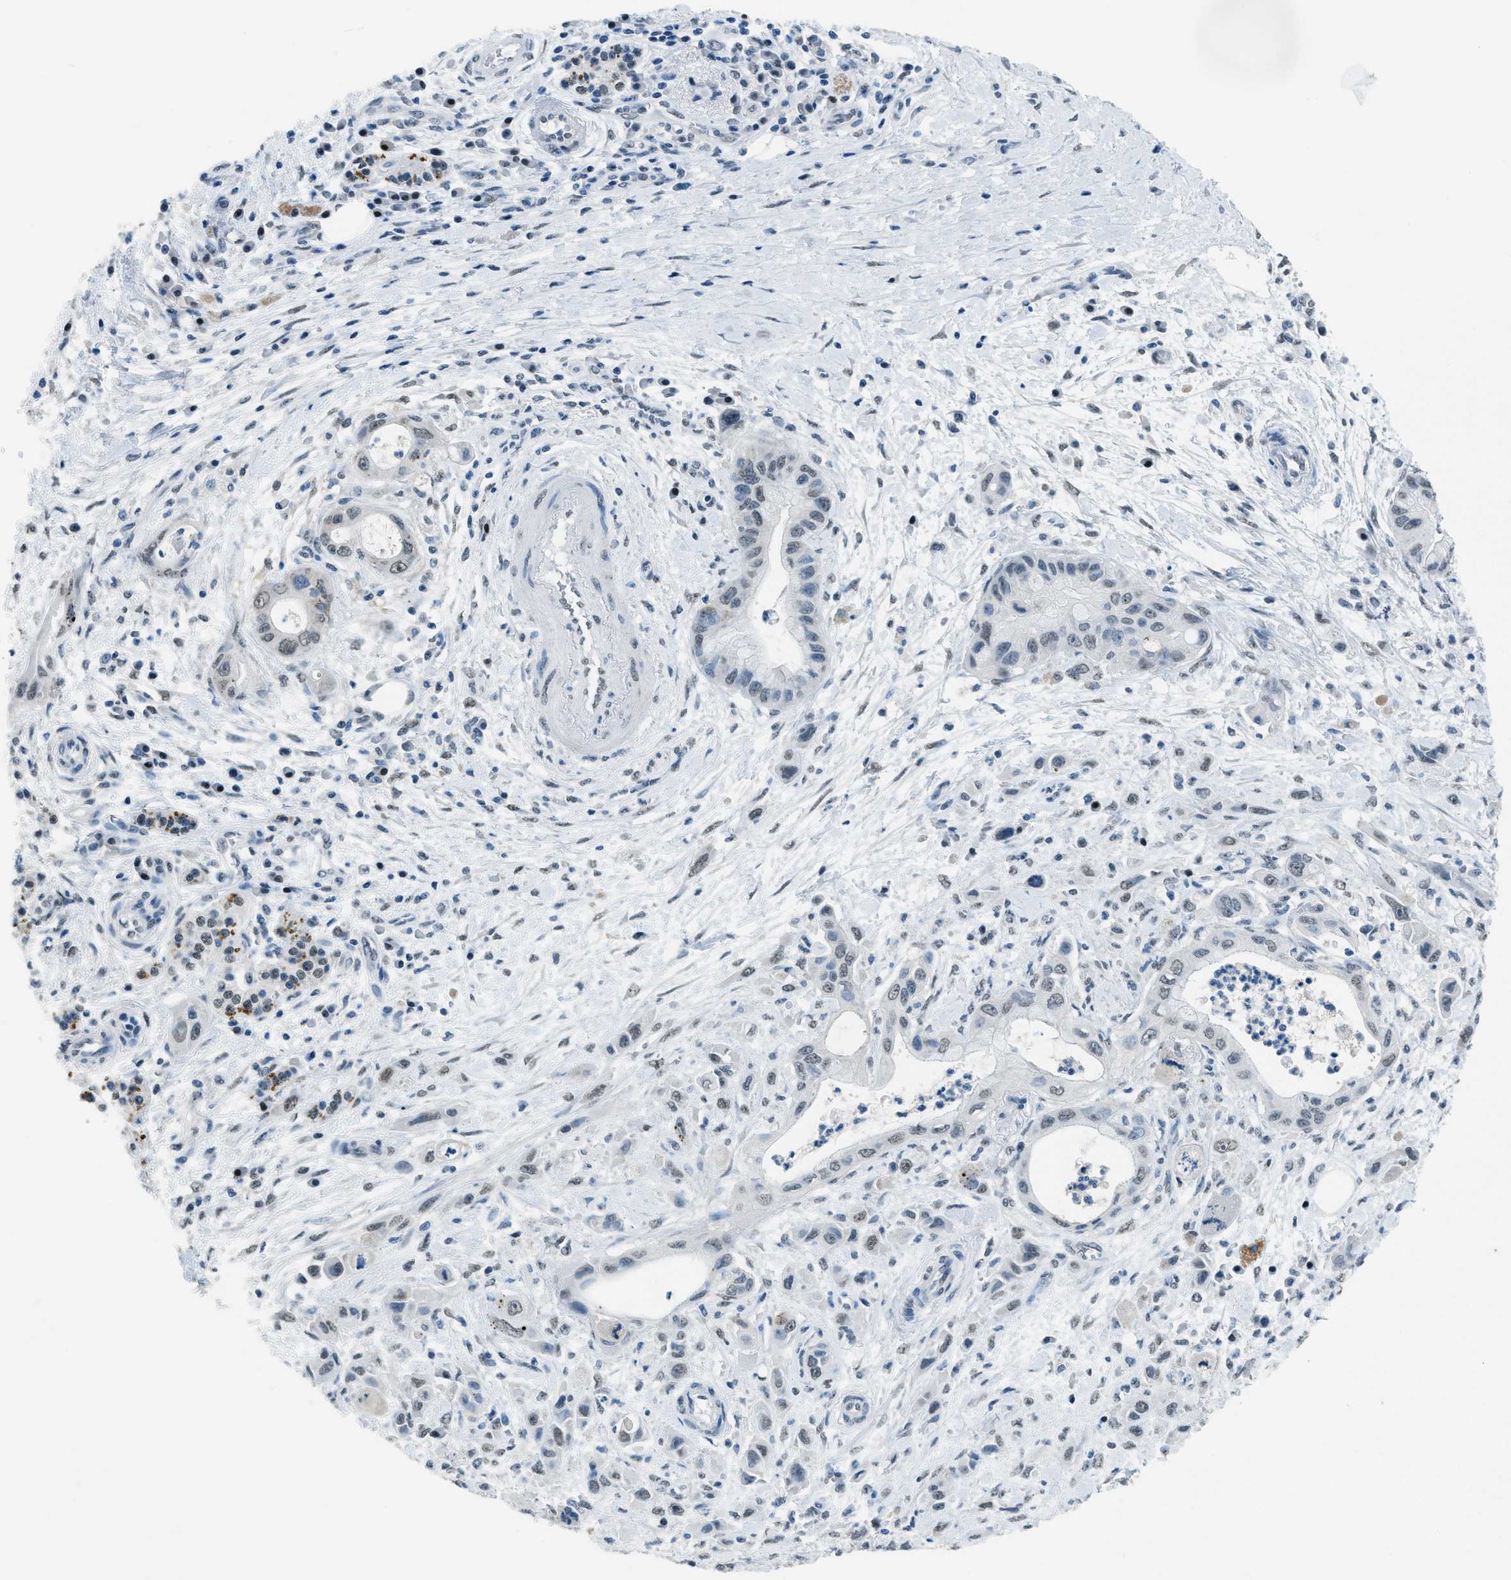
{"staining": {"intensity": "weak", "quantity": "25%-75%", "location": "nuclear"}, "tissue": "pancreatic cancer", "cell_type": "Tumor cells", "image_type": "cancer", "snomed": [{"axis": "morphology", "description": "Adenocarcinoma, NOS"}, {"axis": "topography", "description": "Pancreas"}], "caption": "This is a histology image of IHC staining of adenocarcinoma (pancreatic), which shows weak positivity in the nuclear of tumor cells.", "gene": "TTC13", "patient": {"sex": "female", "age": 73}}